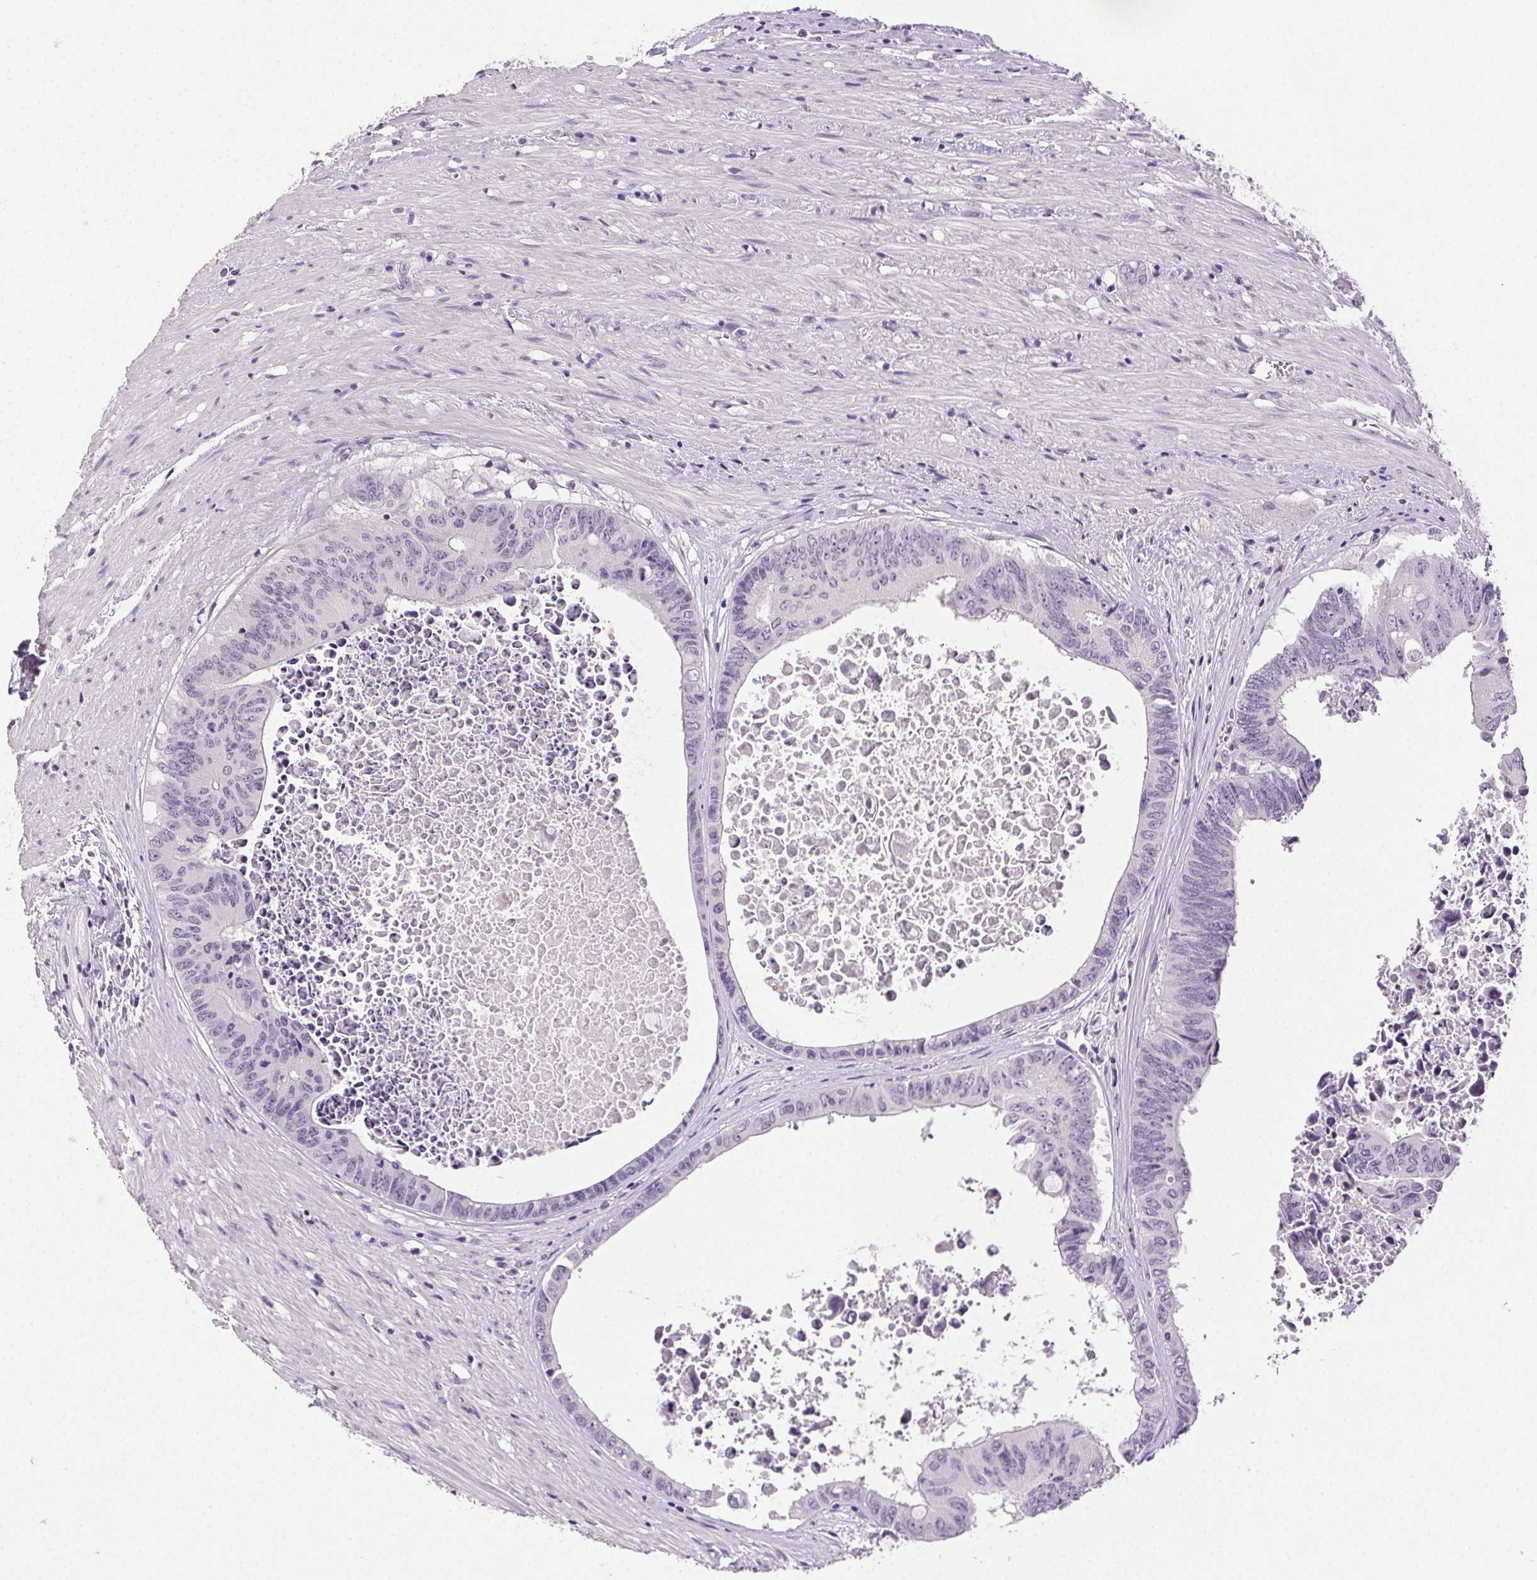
{"staining": {"intensity": "negative", "quantity": "none", "location": "none"}, "tissue": "colorectal cancer", "cell_type": "Tumor cells", "image_type": "cancer", "snomed": [{"axis": "morphology", "description": "Adenocarcinoma, NOS"}, {"axis": "topography", "description": "Rectum"}], "caption": "Human colorectal cancer (adenocarcinoma) stained for a protein using IHC reveals no expression in tumor cells.", "gene": "CLDN10", "patient": {"sex": "male", "age": 59}}